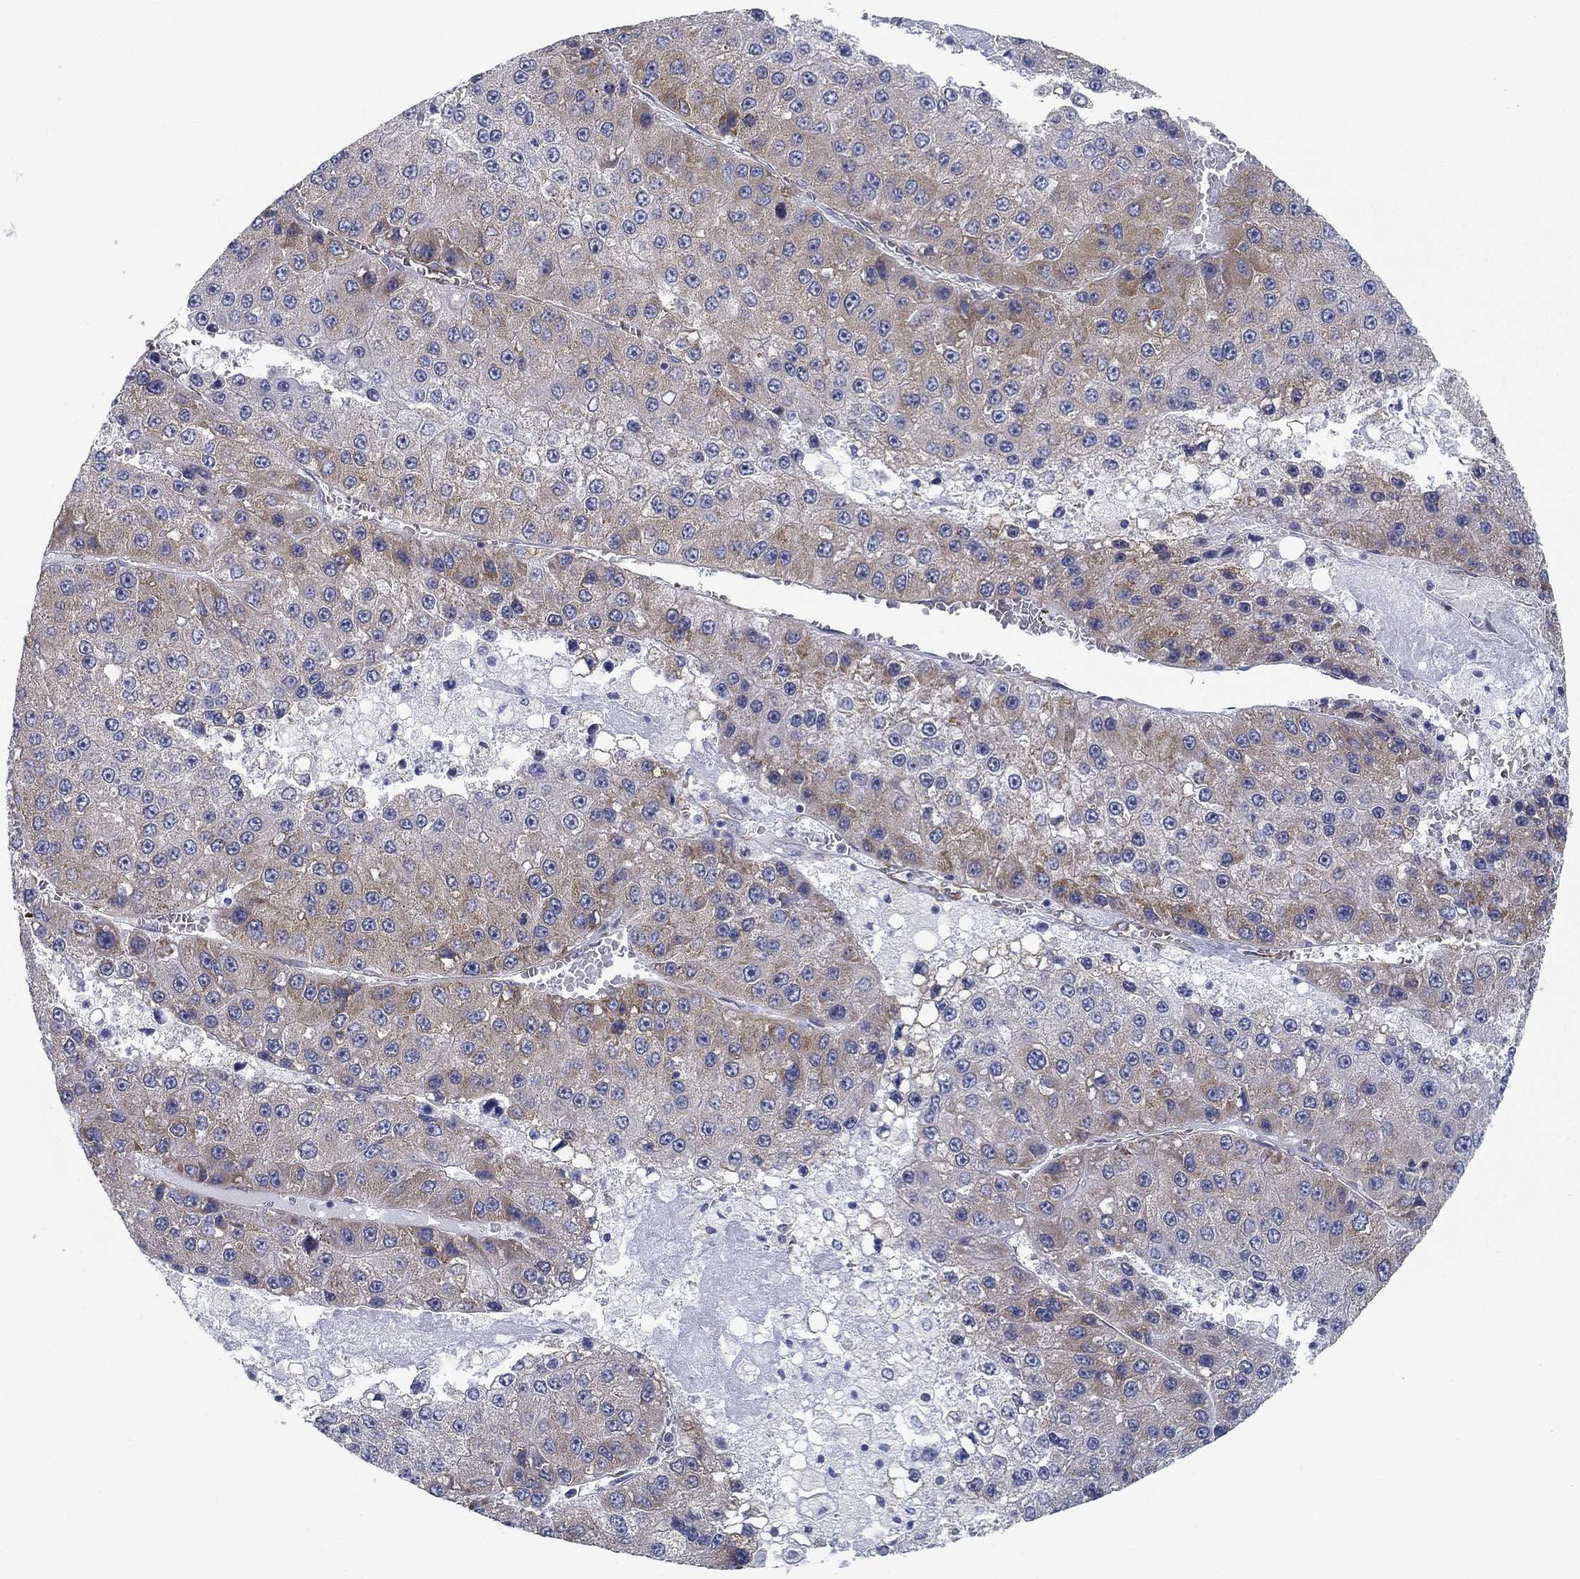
{"staining": {"intensity": "weak", "quantity": "25%-75%", "location": "cytoplasmic/membranous"}, "tissue": "liver cancer", "cell_type": "Tumor cells", "image_type": "cancer", "snomed": [{"axis": "morphology", "description": "Carcinoma, Hepatocellular, NOS"}, {"axis": "topography", "description": "Liver"}], "caption": "Immunohistochemical staining of liver hepatocellular carcinoma exhibits weak cytoplasmic/membranous protein staining in approximately 25%-75% of tumor cells. (IHC, brightfield microscopy, high magnification).", "gene": "FXR1", "patient": {"sex": "female", "age": 73}}